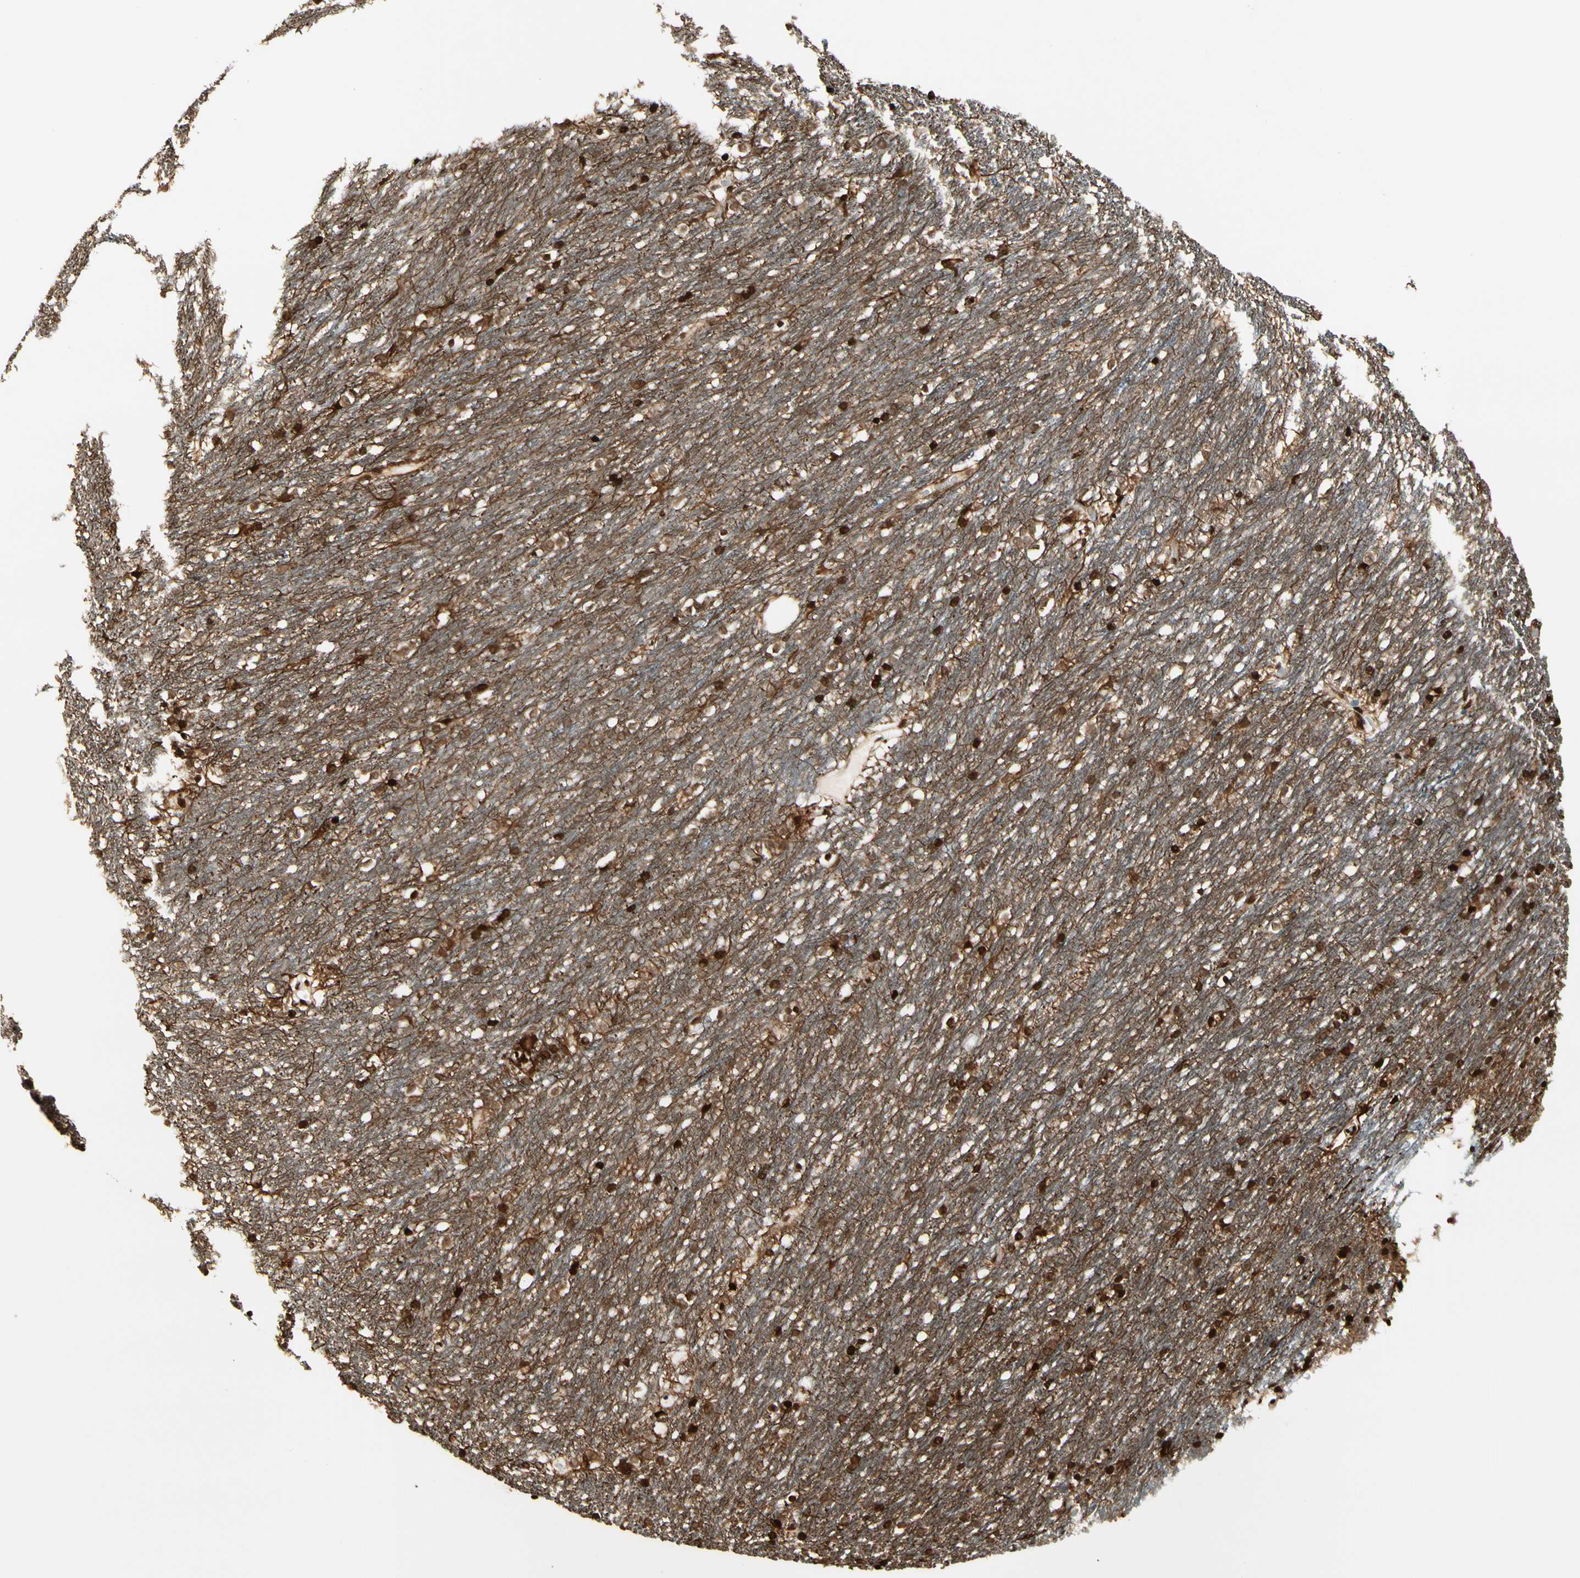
{"staining": {"intensity": "strong", "quantity": ">75%", "location": "nuclear"}, "tissue": "caudate", "cell_type": "Glial cells", "image_type": "normal", "snomed": [{"axis": "morphology", "description": "Normal tissue, NOS"}, {"axis": "topography", "description": "Lateral ventricle wall"}], "caption": "About >75% of glial cells in benign caudate exhibit strong nuclear protein staining as visualized by brown immunohistochemical staining.", "gene": "TSHZ3", "patient": {"sex": "female", "age": 19}}